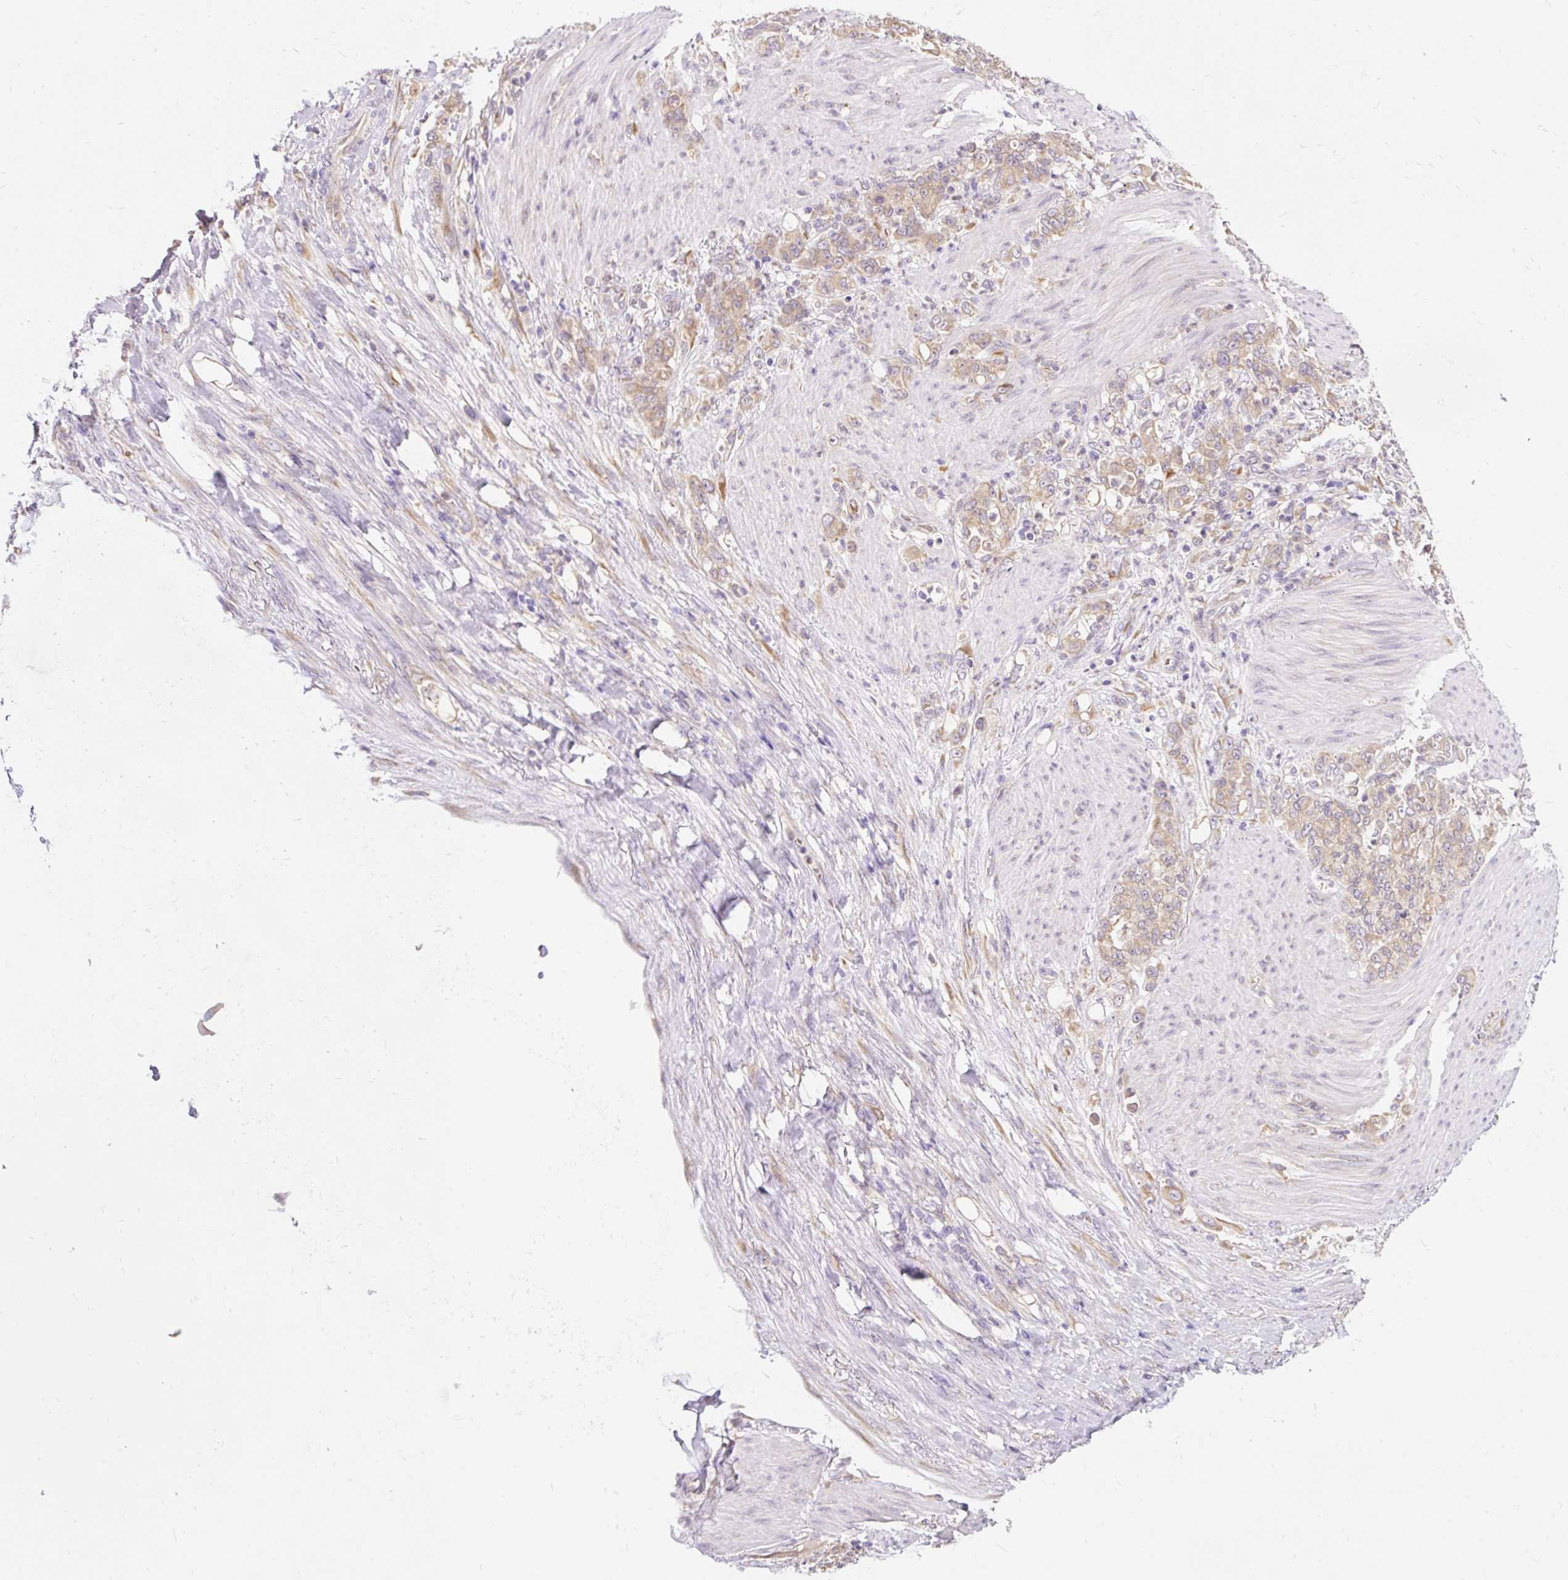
{"staining": {"intensity": "moderate", "quantity": ">75%", "location": "cytoplasmic/membranous"}, "tissue": "stomach cancer", "cell_type": "Tumor cells", "image_type": "cancer", "snomed": [{"axis": "morphology", "description": "Adenocarcinoma, NOS"}, {"axis": "topography", "description": "Stomach"}], "caption": "Protein expression analysis of human stomach cancer reveals moderate cytoplasmic/membranous expression in approximately >75% of tumor cells.", "gene": "SEC63", "patient": {"sex": "female", "age": 79}}